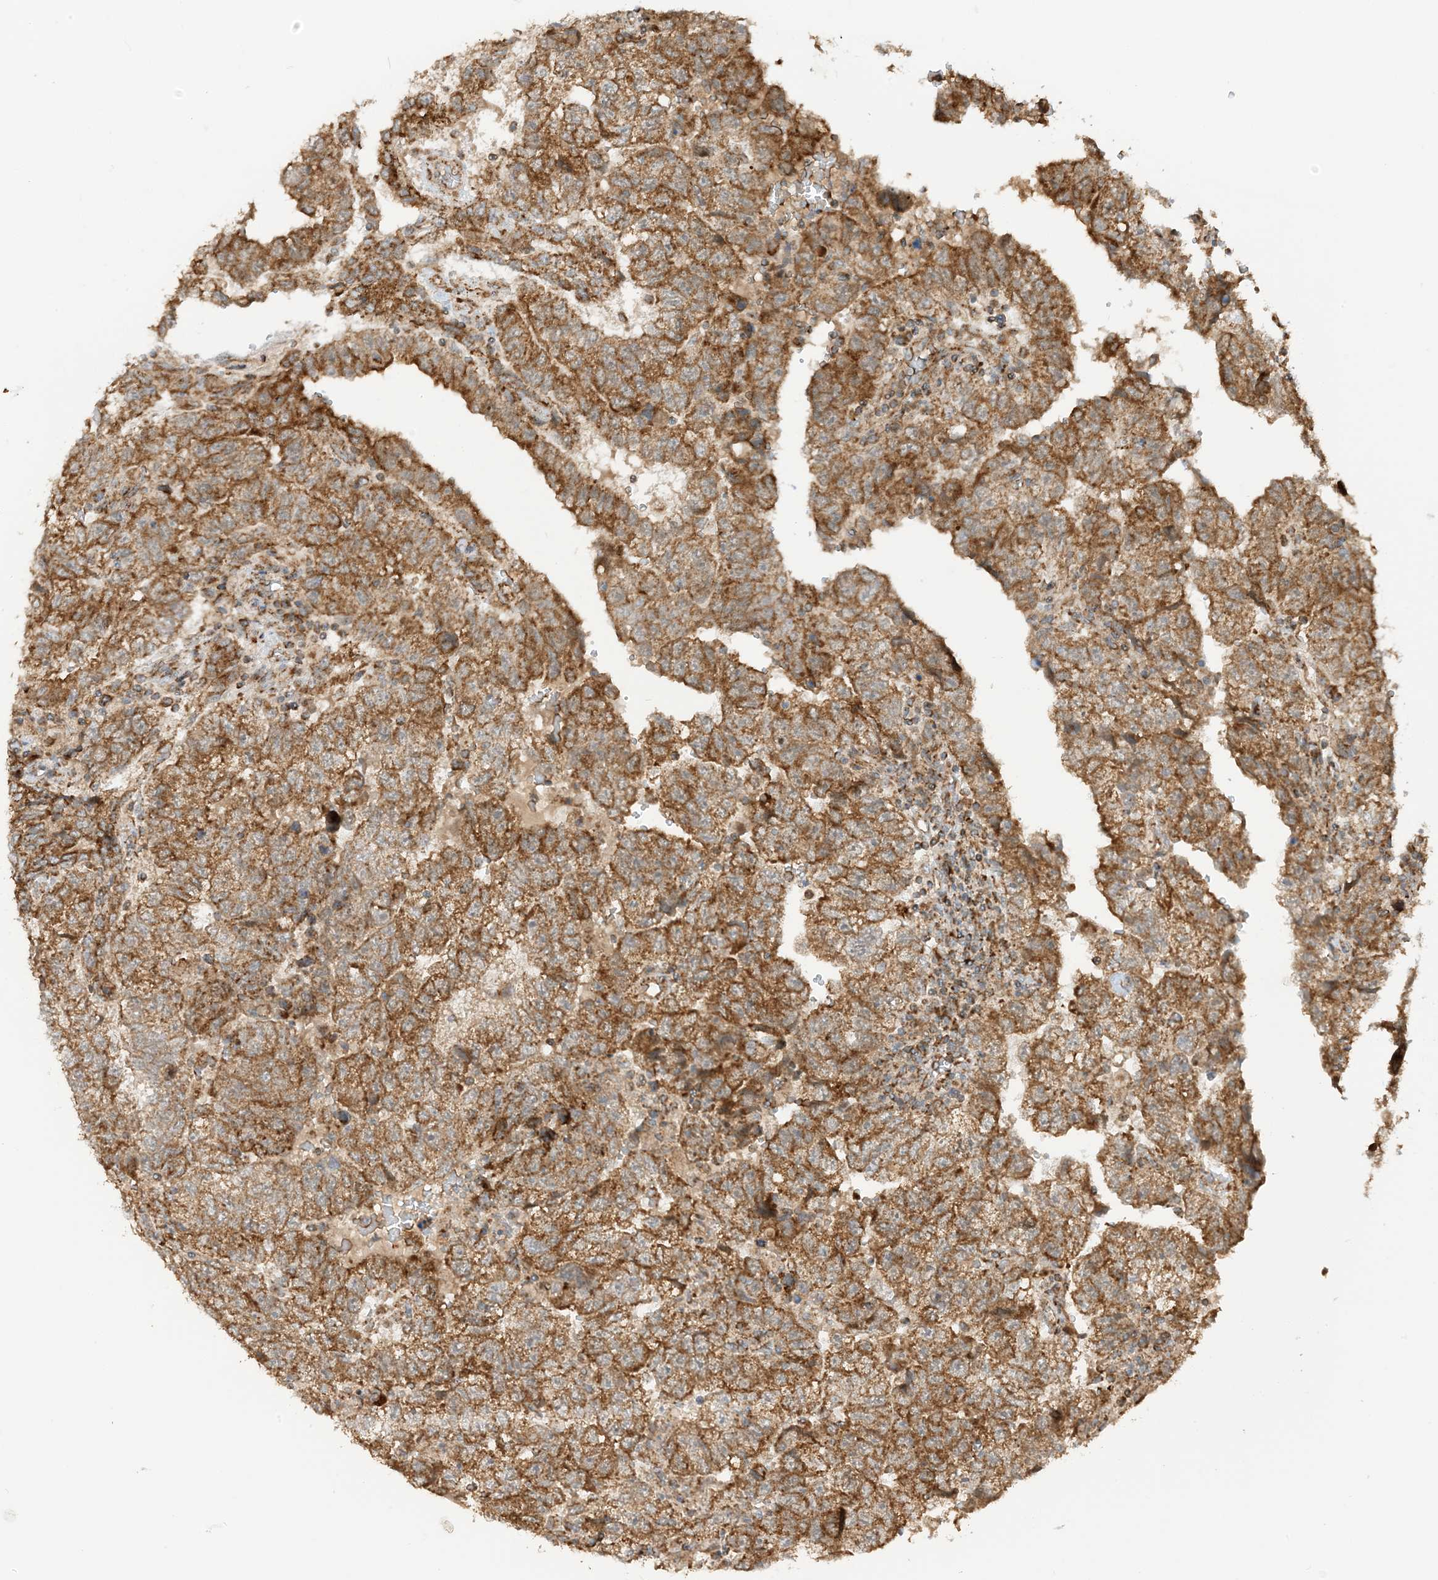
{"staining": {"intensity": "strong", "quantity": ">75%", "location": "cytoplasmic/membranous"}, "tissue": "testis cancer", "cell_type": "Tumor cells", "image_type": "cancer", "snomed": [{"axis": "morphology", "description": "Carcinoma, Embryonal, NOS"}, {"axis": "topography", "description": "Testis"}], "caption": "A photomicrograph of human testis embryonal carcinoma stained for a protein demonstrates strong cytoplasmic/membranous brown staining in tumor cells.", "gene": "N4BP3", "patient": {"sex": "male", "age": 36}}